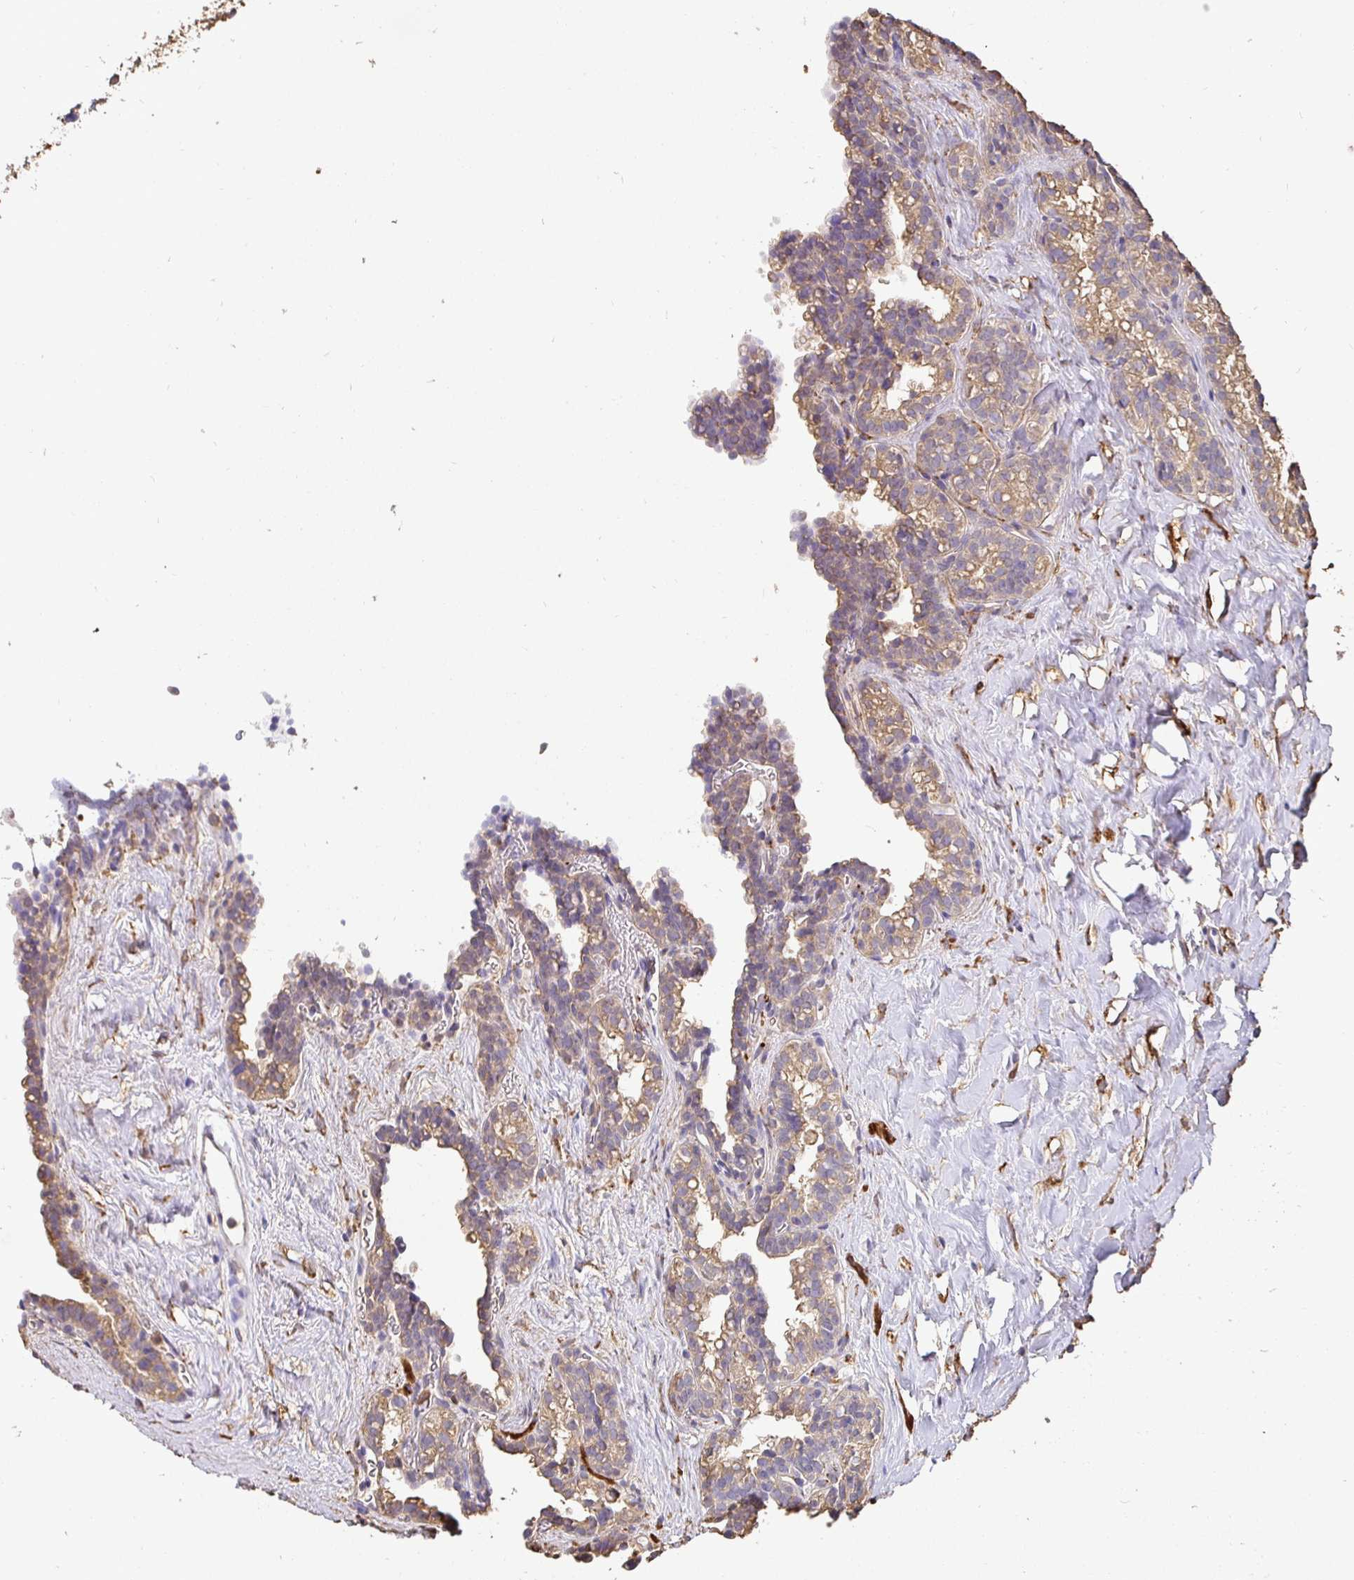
{"staining": {"intensity": "moderate", "quantity": "25%-75%", "location": "cytoplasmic/membranous"}, "tissue": "seminal vesicle", "cell_type": "Glandular cells", "image_type": "normal", "snomed": [{"axis": "morphology", "description": "Normal tissue, NOS"}, {"axis": "topography", "description": "Seminal veicle"}], "caption": "Seminal vesicle stained for a protein (brown) exhibits moderate cytoplasmic/membranous positive staining in approximately 25%-75% of glandular cells.", "gene": "MAPK8IP3", "patient": {"sex": "male", "age": 47}}